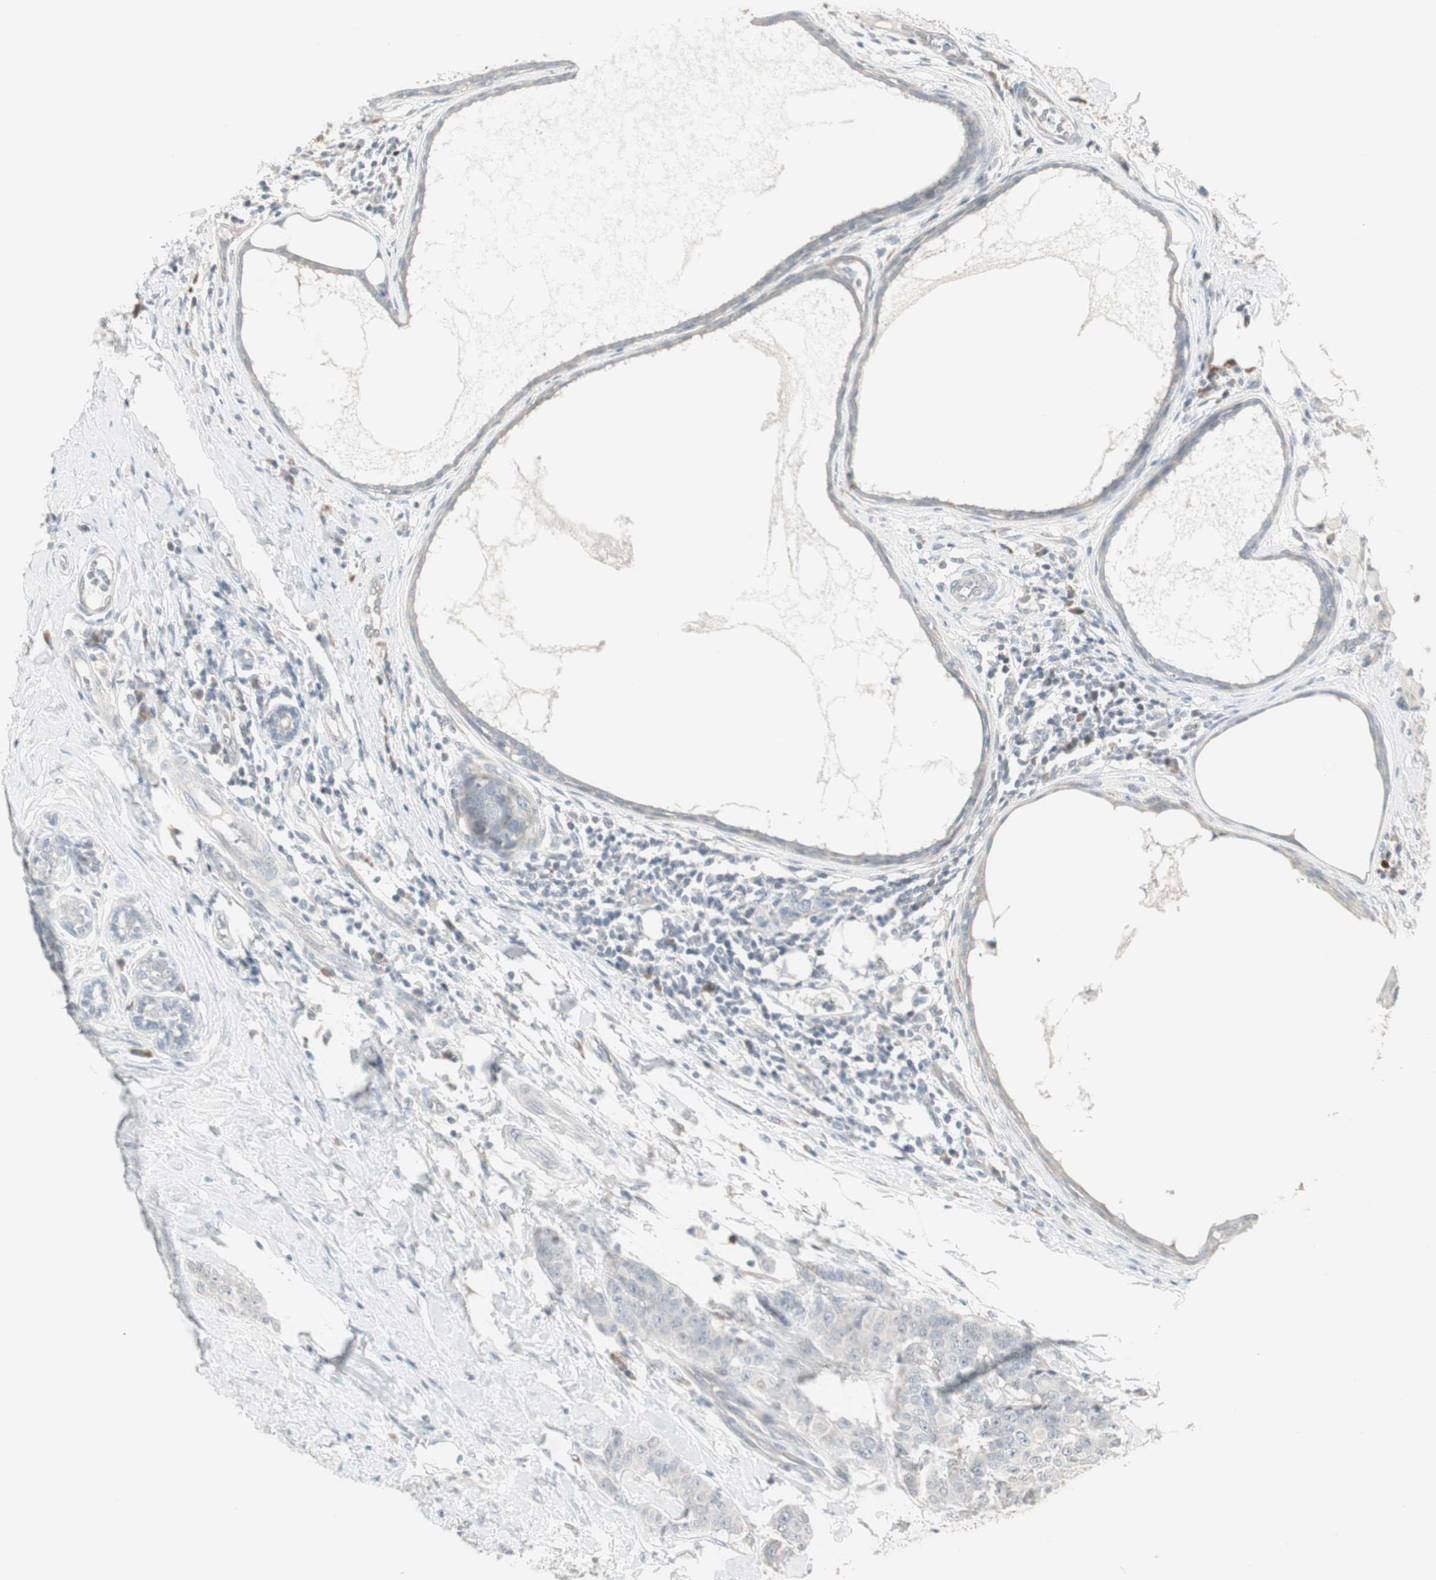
{"staining": {"intensity": "weak", "quantity": "25%-75%", "location": "cytoplasmic/membranous"}, "tissue": "breast cancer", "cell_type": "Tumor cells", "image_type": "cancer", "snomed": [{"axis": "morphology", "description": "Duct carcinoma"}, {"axis": "topography", "description": "Breast"}], "caption": "An image of human breast invasive ductal carcinoma stained for a protein displays weak cytoplasmic/membranous brown staining in tumor cells.", "gene": "PDZK1", "patient": {"sex": "female", "age": 40}}